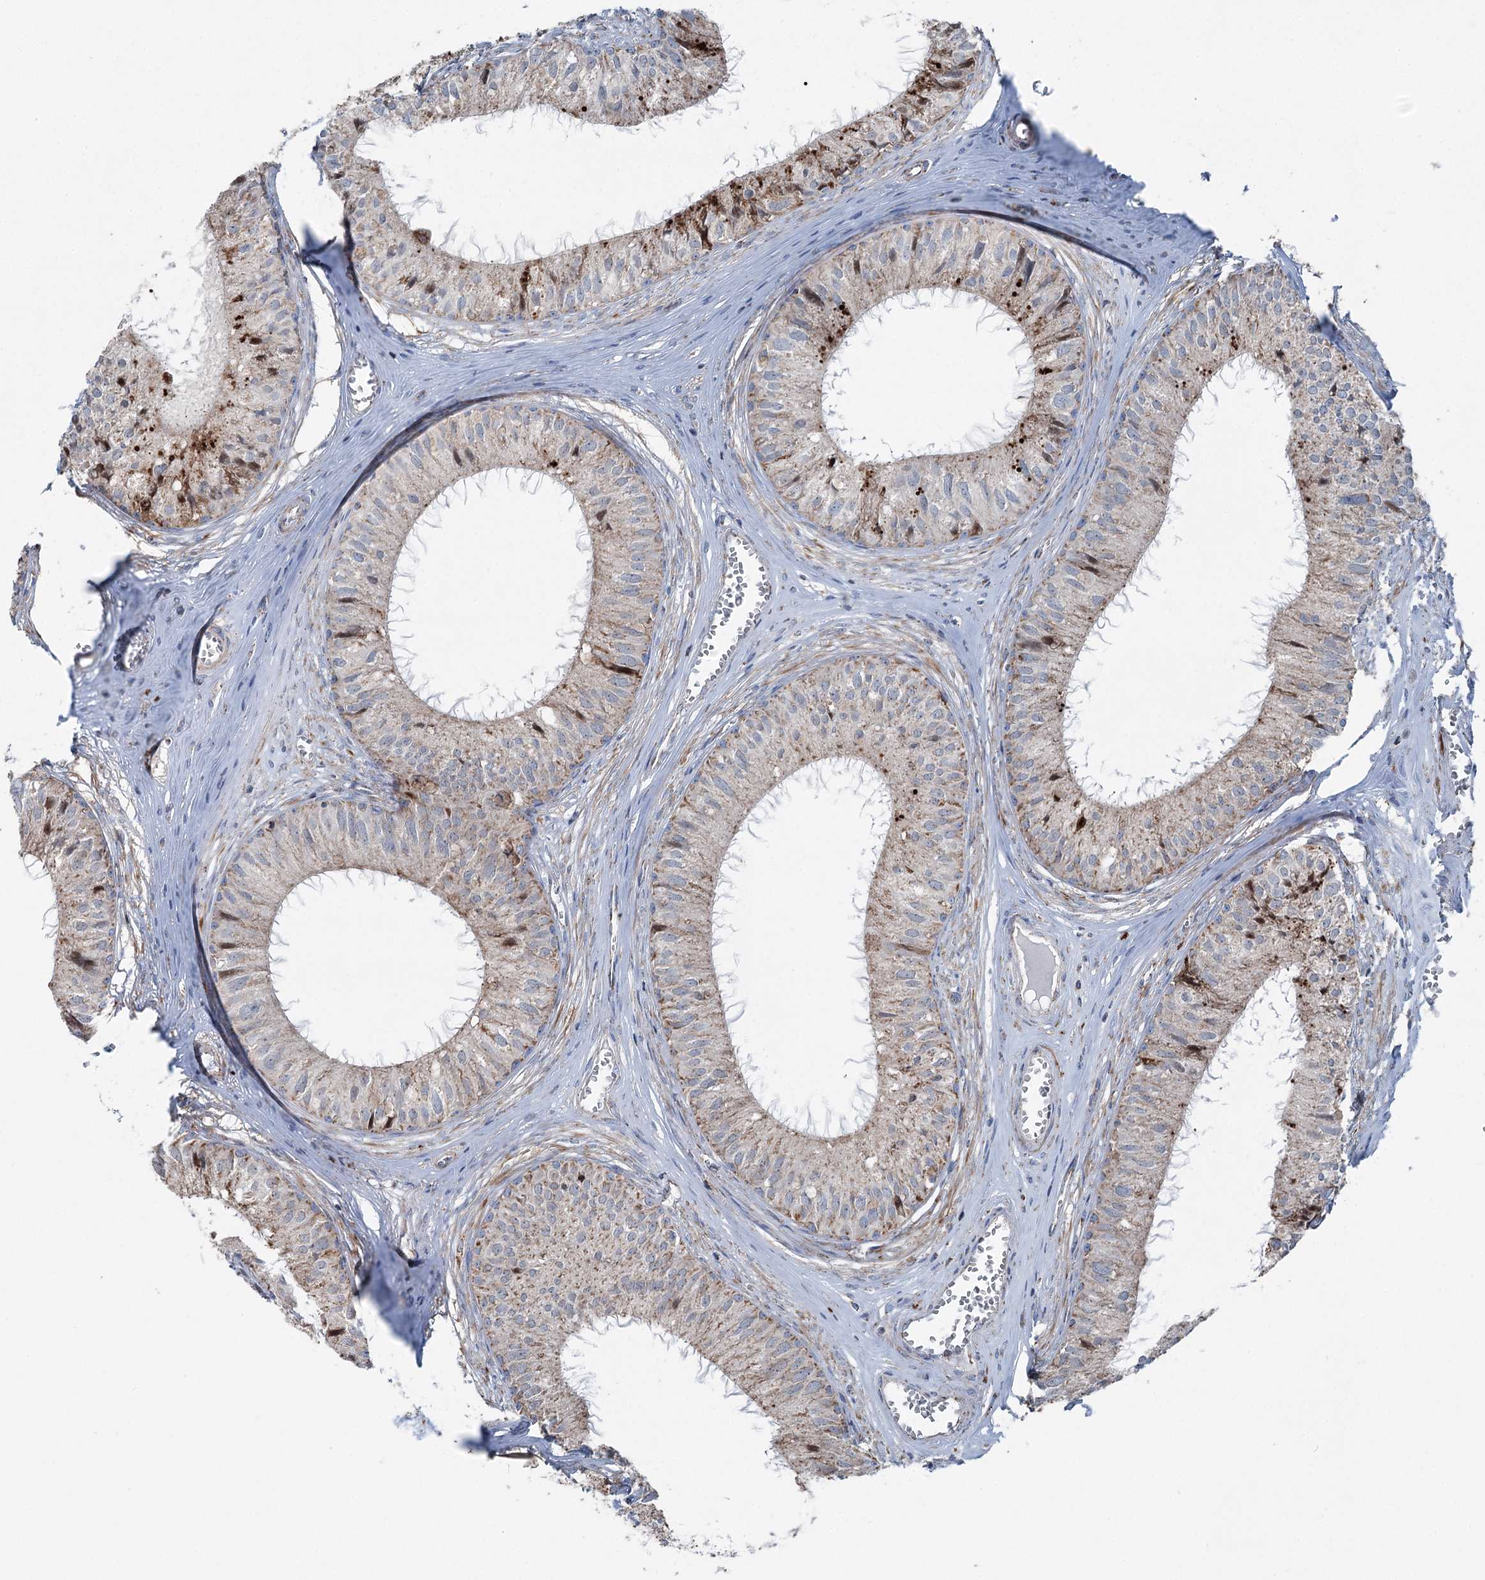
{"staining": {"intensity": "moderate", "quantity": "<25%", "location": "cytoplasmic/membranous"}, "tissue": "epididymis", "cell_type": "Glandular cells", "image_type": "normal", "snomed": [{"axis": "morphology", "description": "Normal tissue, NOS"}, {"axis": "topography", "description": "Epididymis"}], "caption": "Epididymis stained with IHC shows moderate cytoplasmic/membranous positivity in approximately <25% of glandular cells.", "gene": "UCN3", "patient": {"sex": "male", "age": 36}}